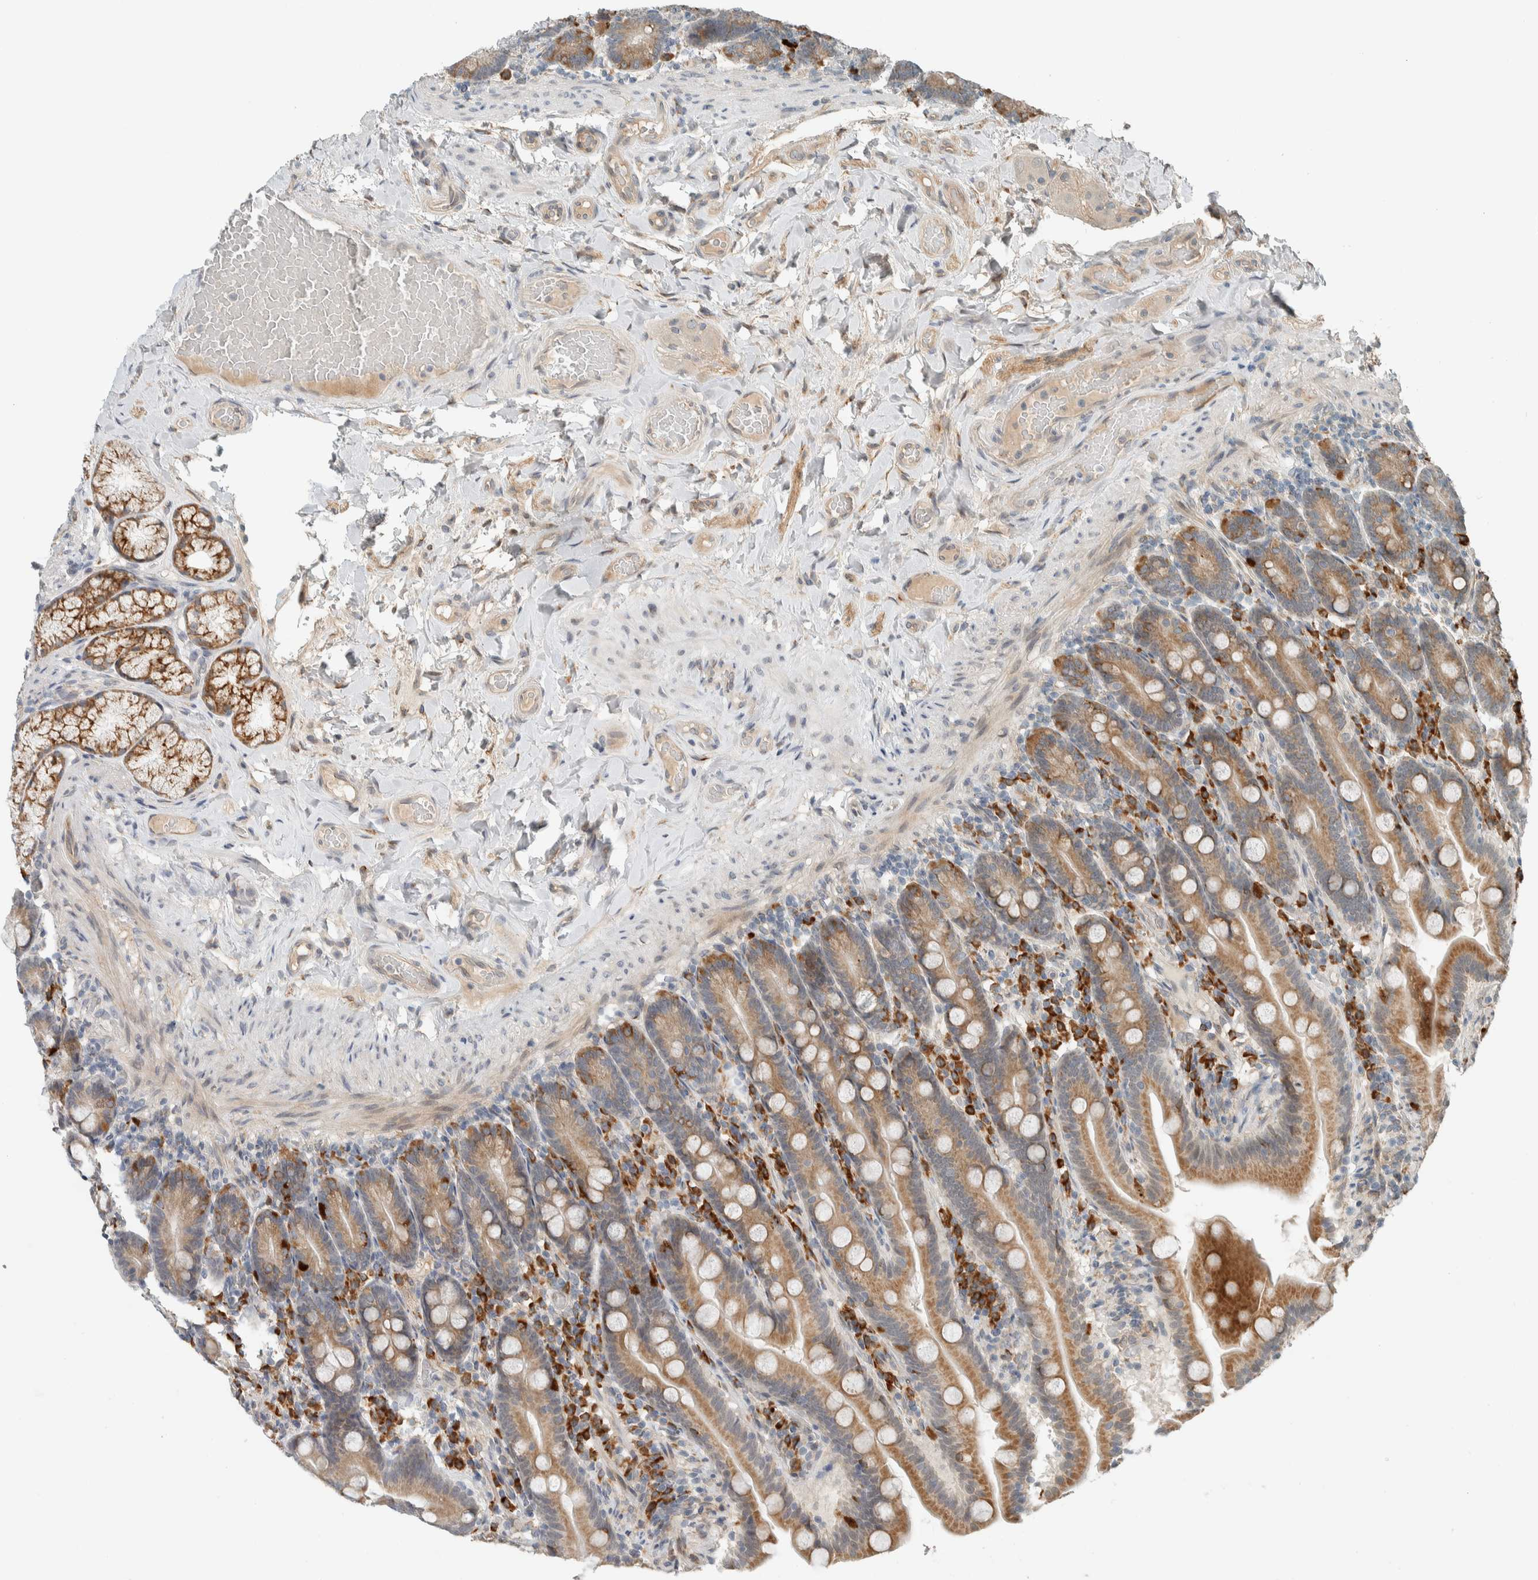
{"staining": {"intensity": "moderate", "quantity": ">75%", "location": "cytoplasmic/membranous"}, "tissue": "duodenum", "cell_type": "Glandular cells", "image_type": "normal", "snomed": [{"axis": "morphology", "description": "Normal tissue, NOS"}, {"axis": "topography", "description": "Duodenum"}], "caption": "Protein analysis of normal duodenum displays moderate cytoplasmic/membranous positivity in approximately >75% of glandular cells.", "gene": "CTBP2", "patient": {"sex": "male", "age": 54}}